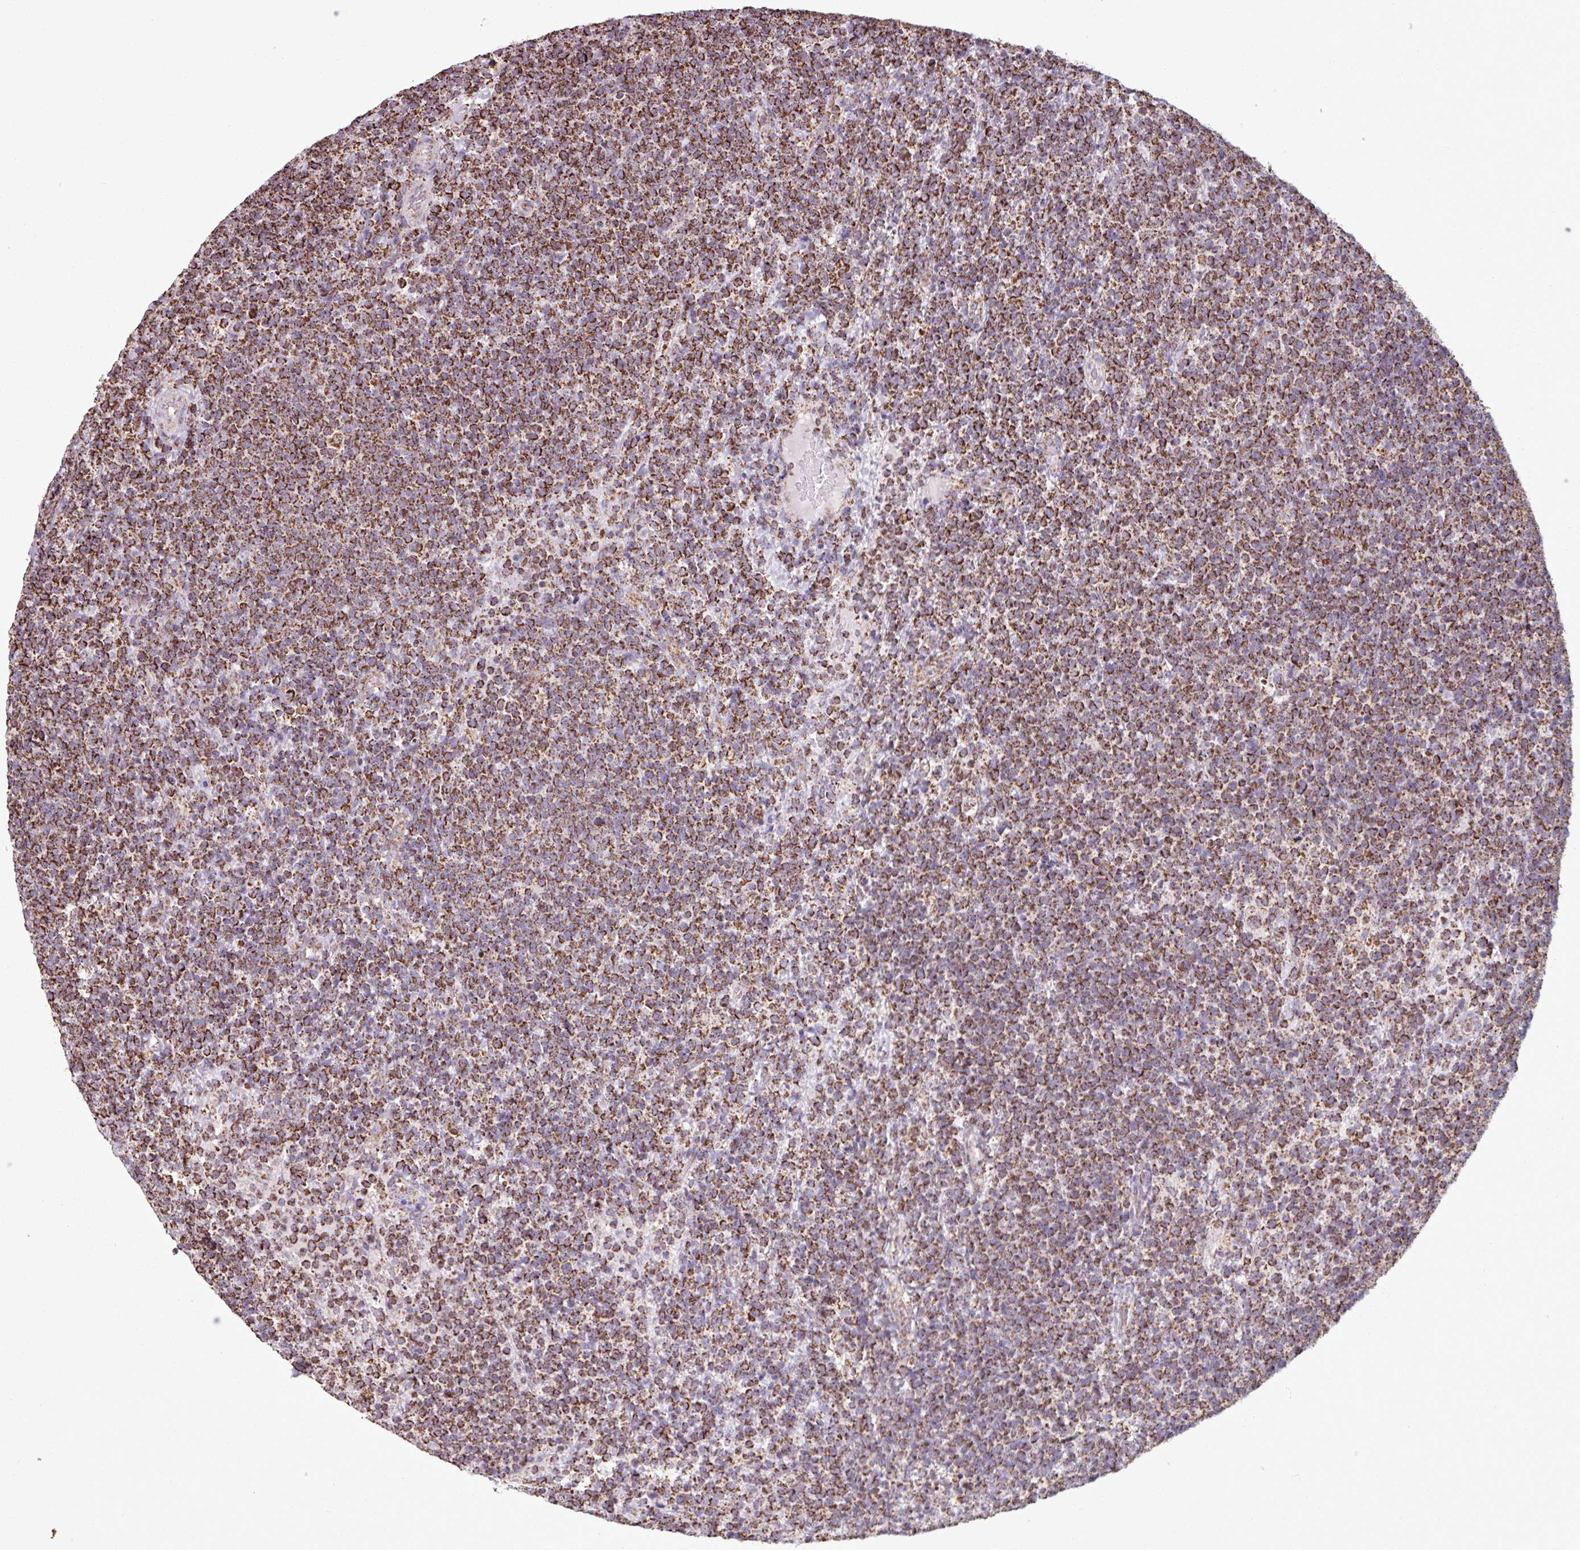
{"staining": {"intensity": "strong", "quantity": ">75%", "location": "cytoplasmic/membranous"}, "tissue": "lymphoma", "cell_type": "Tumor cells", "image_type": "cancer", "snomed": [{"axis": "morphology", "description": "Malignant lymphoma, non-Hodgkin's type, High grade"}, {"axis": "topography", "description": "Lymph node"}], "caption": "Immunohistochemistry (IHC) of malignant lymphoma, non-Hodgkin's type (high-grade) reveals high levels of strong cytoplasmic/membranous positivity in about >75% of tumor cells.", "gene": "ALG8", "patient": {"sex": "male", "age": 61}}